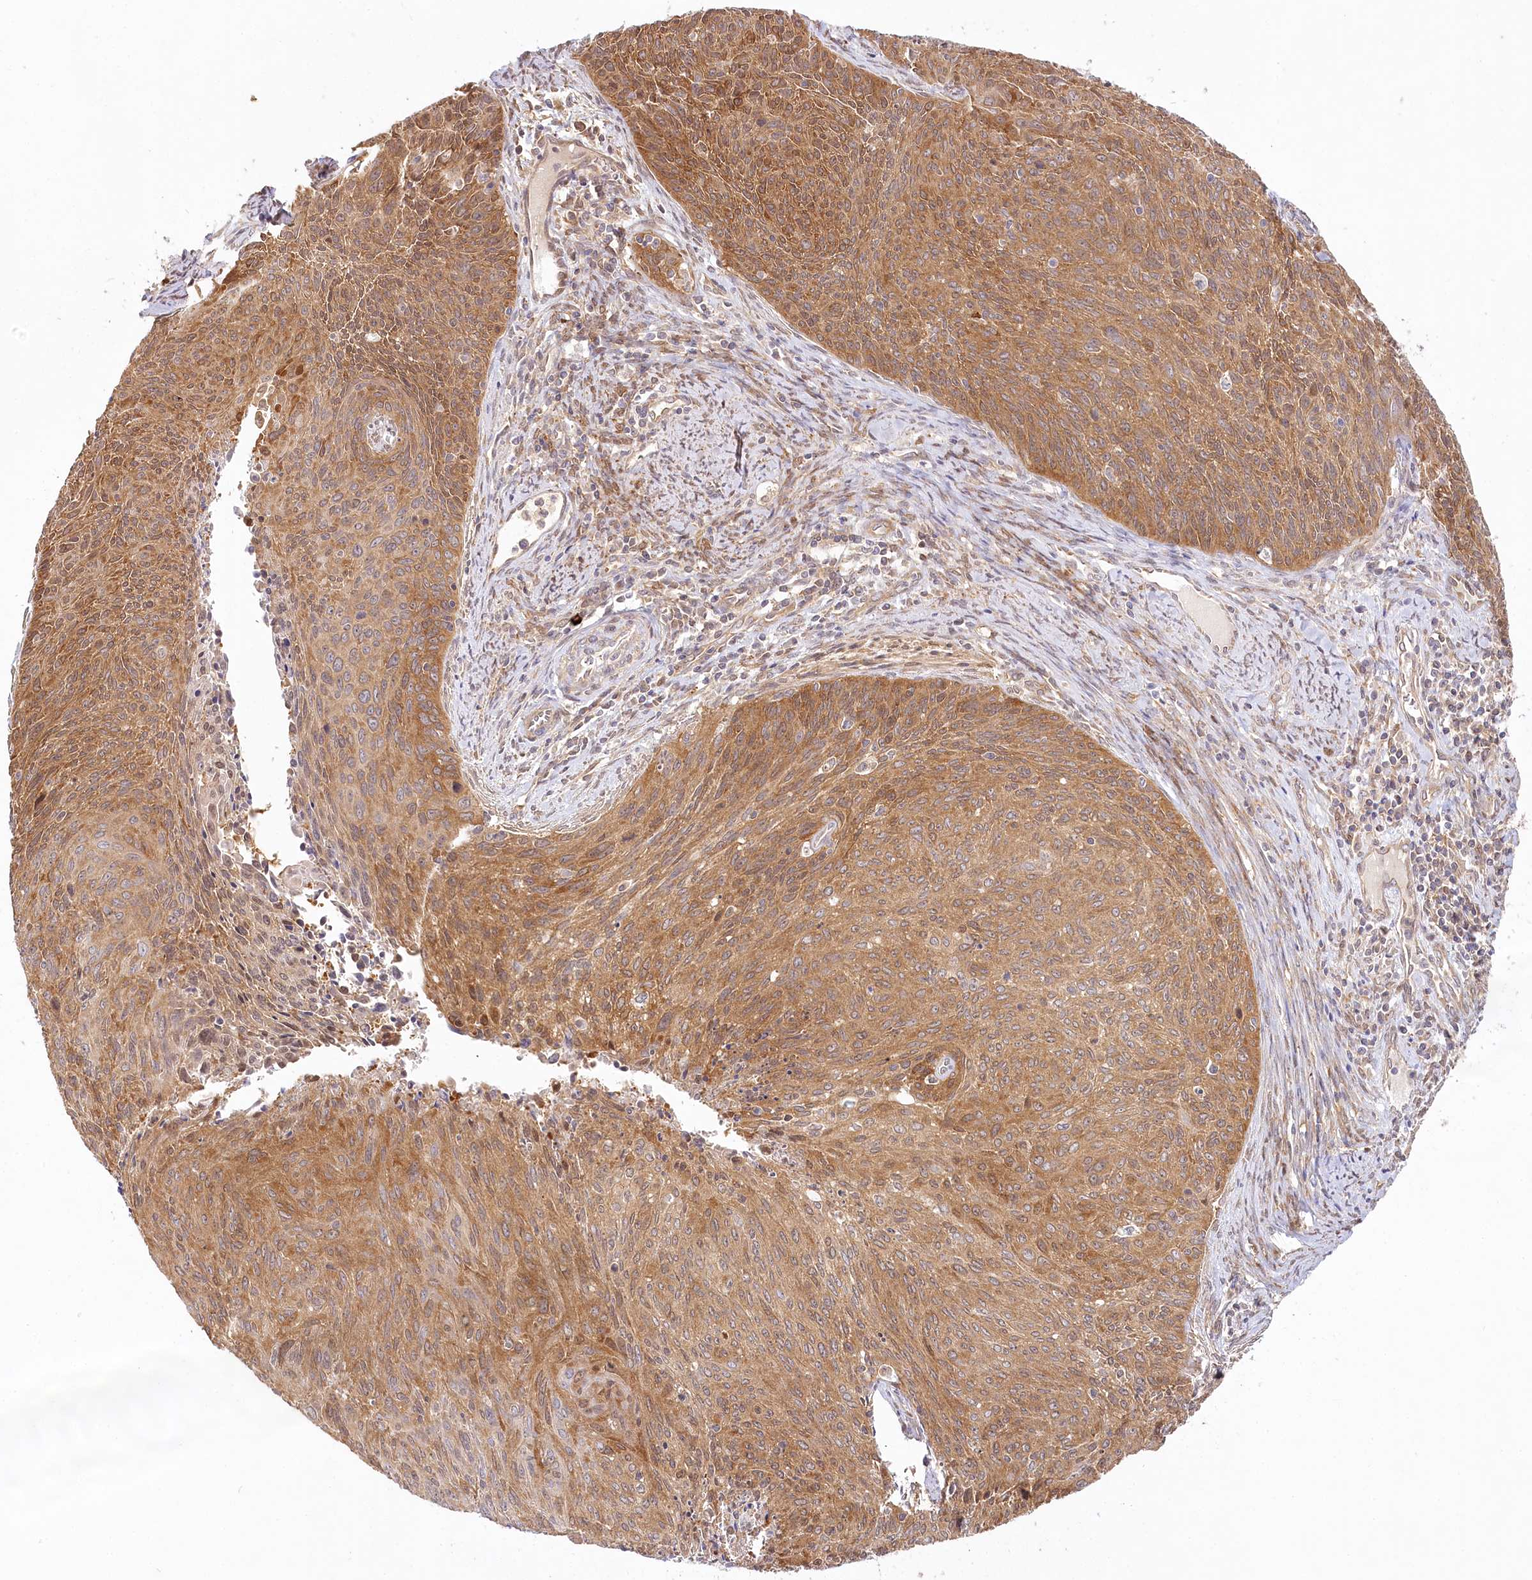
{"staining": {"intensity": "moderate", "quantity": ">75%", "location": "cytoplasmic/membranous"}, "tissue": "cervical cancer", "cell_type": "Tumor cells", "image_type": "cancer", "snomed": [{"axis": "morphology", "description": "Squamous cell carcinoma, NOS"}, {"axis": "topography", "description": "Cervix"}], "caption": "Protein positivity by IHC demonstrates moderate cytoplasmic/membranous expression in approximately >75% of tumor cells in cervical cancer (squamous cell carcinoma).", "gene": "INPP4B", "patient": {"sex": "female", "age": 55}}